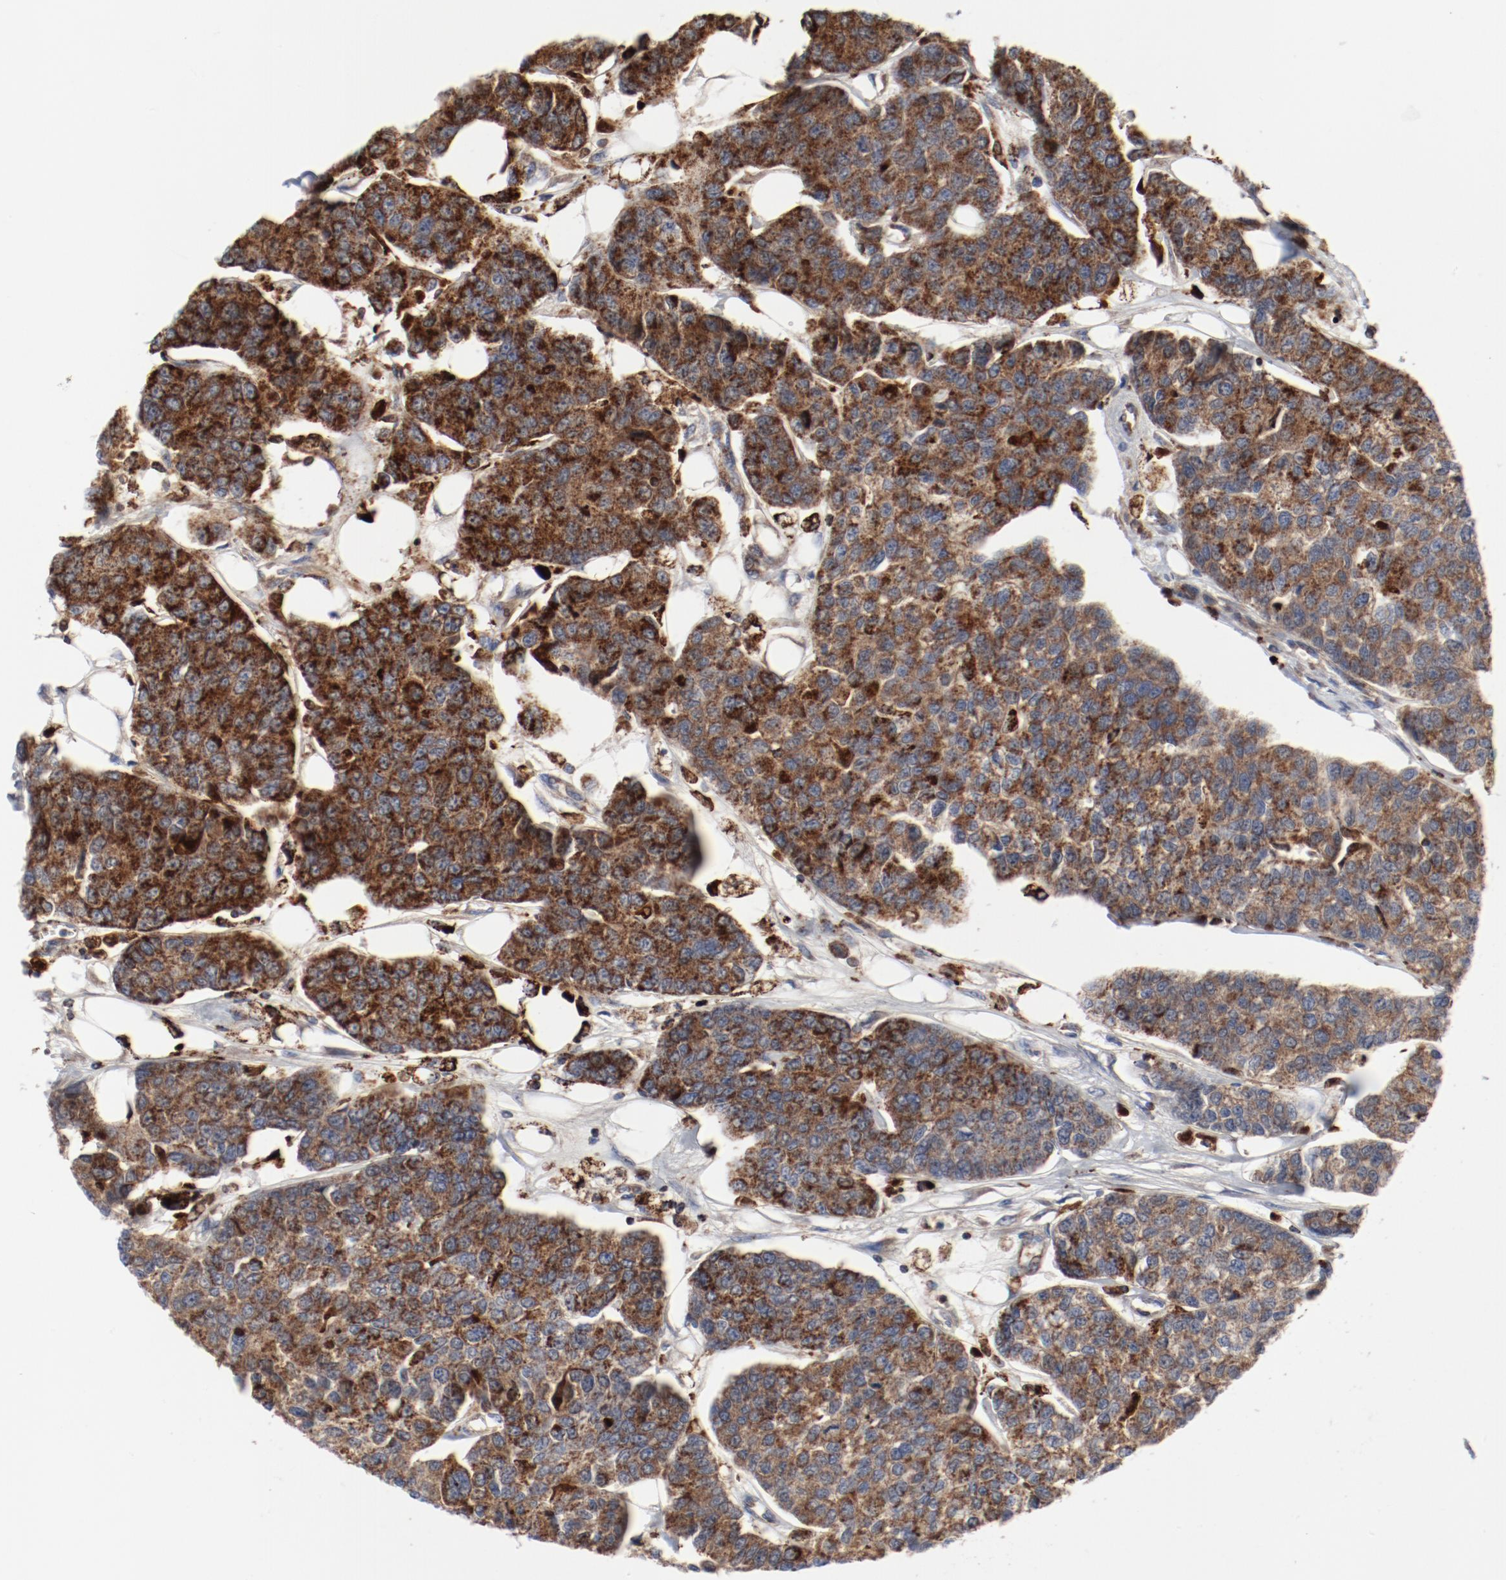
{"staining": {"intensity": "strong", "quantity": ">75%", "location": "cytoplasmic/membranous"}, "tissue": "breast cancer", "cell_type": "Tumor cells", "image_type": "cancer", "snomed": [{"axis": "morphology", "description": "Duct carcinoma"}, {"axis": "topography", "description": "Breast"}], "caption": "Strong cytoplasmic/membranous expression is present in approximately >75% of tumor cells in breast cancer (infiltrating ductal carcinoma). (DAB (3,3'-diaminobenzidine) = brown stain, brightfield microscopy at high magnification).", "gene": "SETD3", "patient": {"sex": "female", "age": 51}}